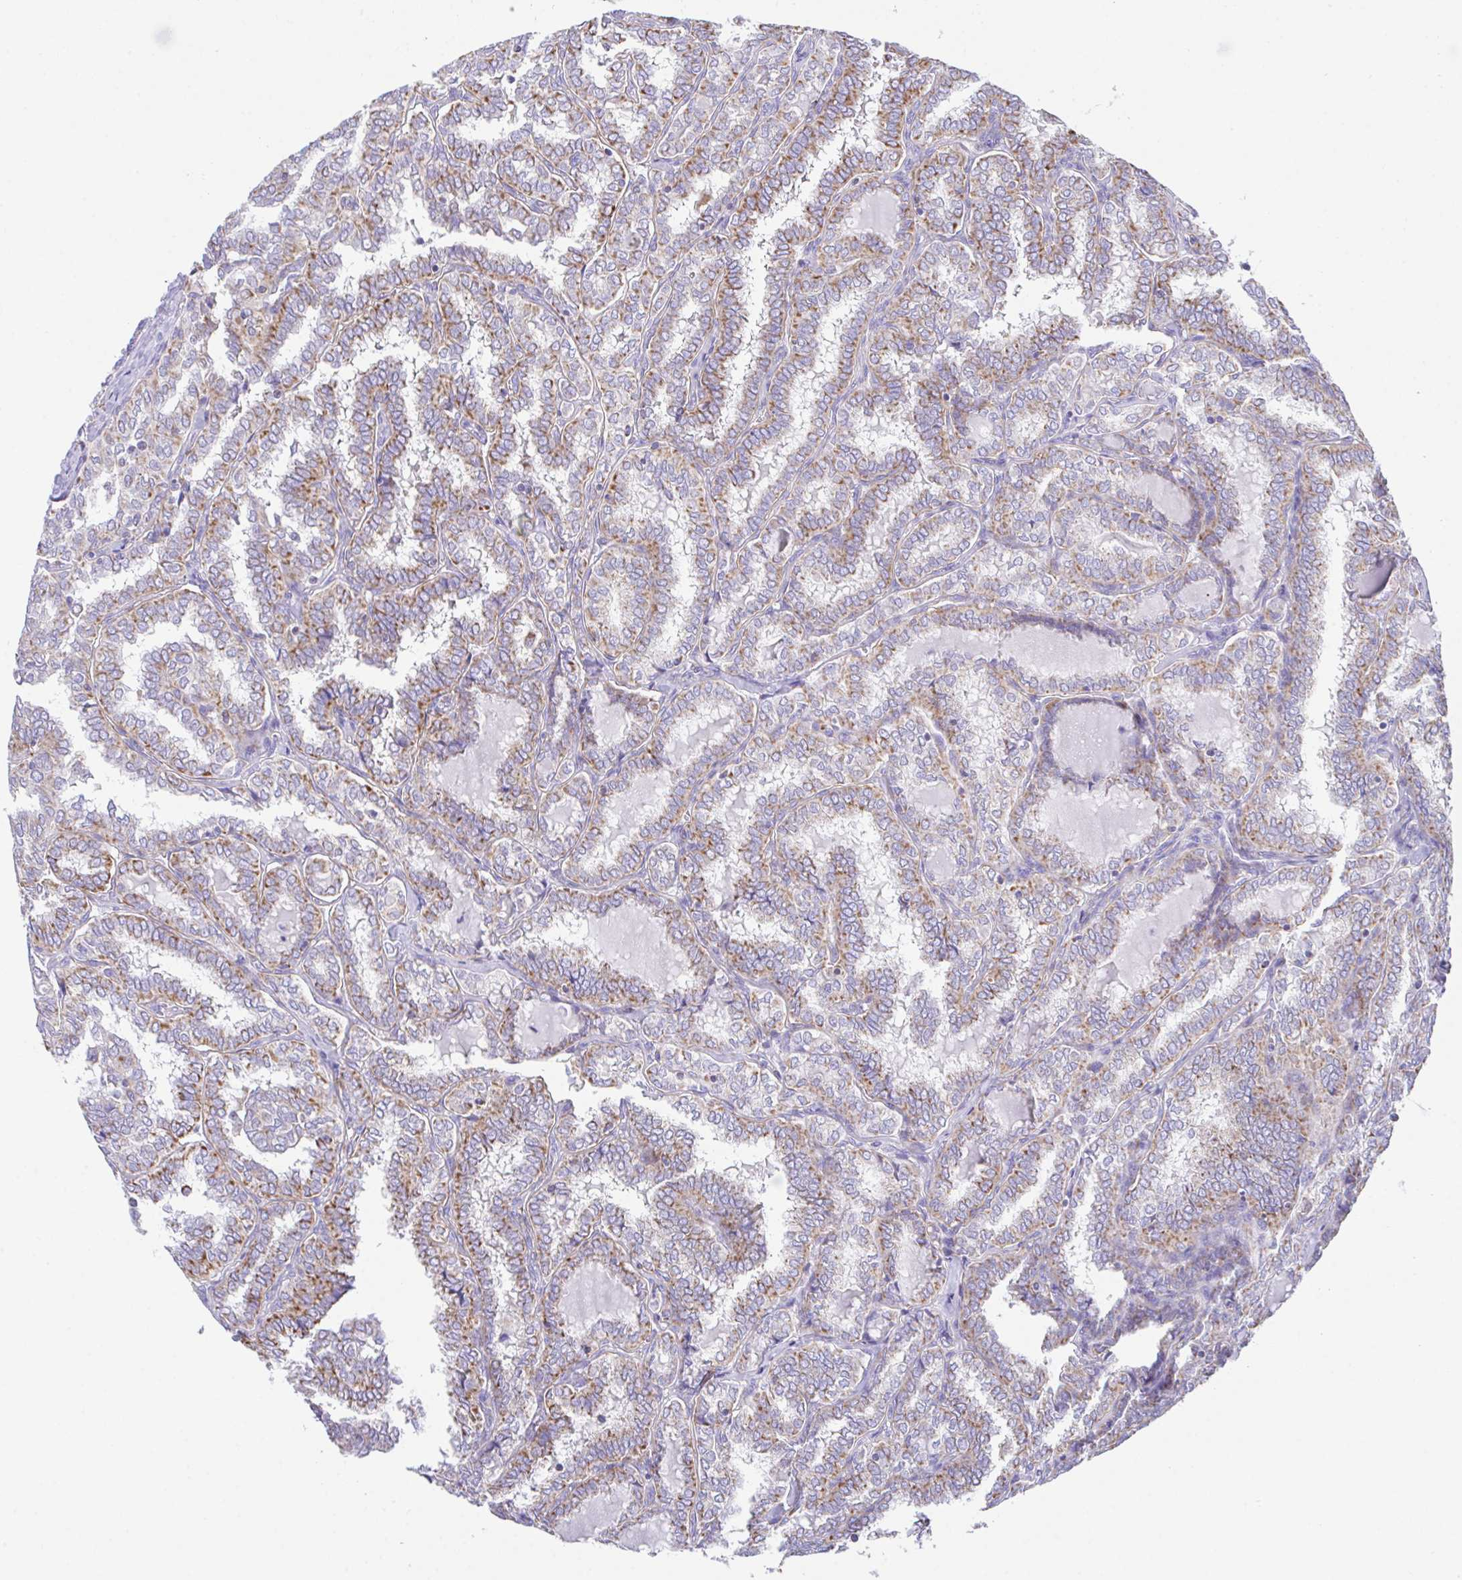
{"staining": {"intensity": "moderate", "quantity": "25%-75%", "location": "cytoplasmic/membranous"}, "tissue": "thyroid cancer", "cell_type": "Tumor cells", "image_type": "cancer", "snomed": [{"axis": "morphology", "description": "Papillary adenocarcinoma, NOS"}, {"axis": "topography", "description": "Thyroid gland"}], "caption": "Immunohistochemistry (IHC) (DAB (3,3'-diaminobenzidine)) staining of papillary adenocarcinoma (thyroid) displays moderate cytoplasmic/membranous protein expression in about 25%-75% of tumor cells. Nuclei are stained in blue.", "gene": "PCMTD2", "patient": {"sex": "female", "age": 30}}